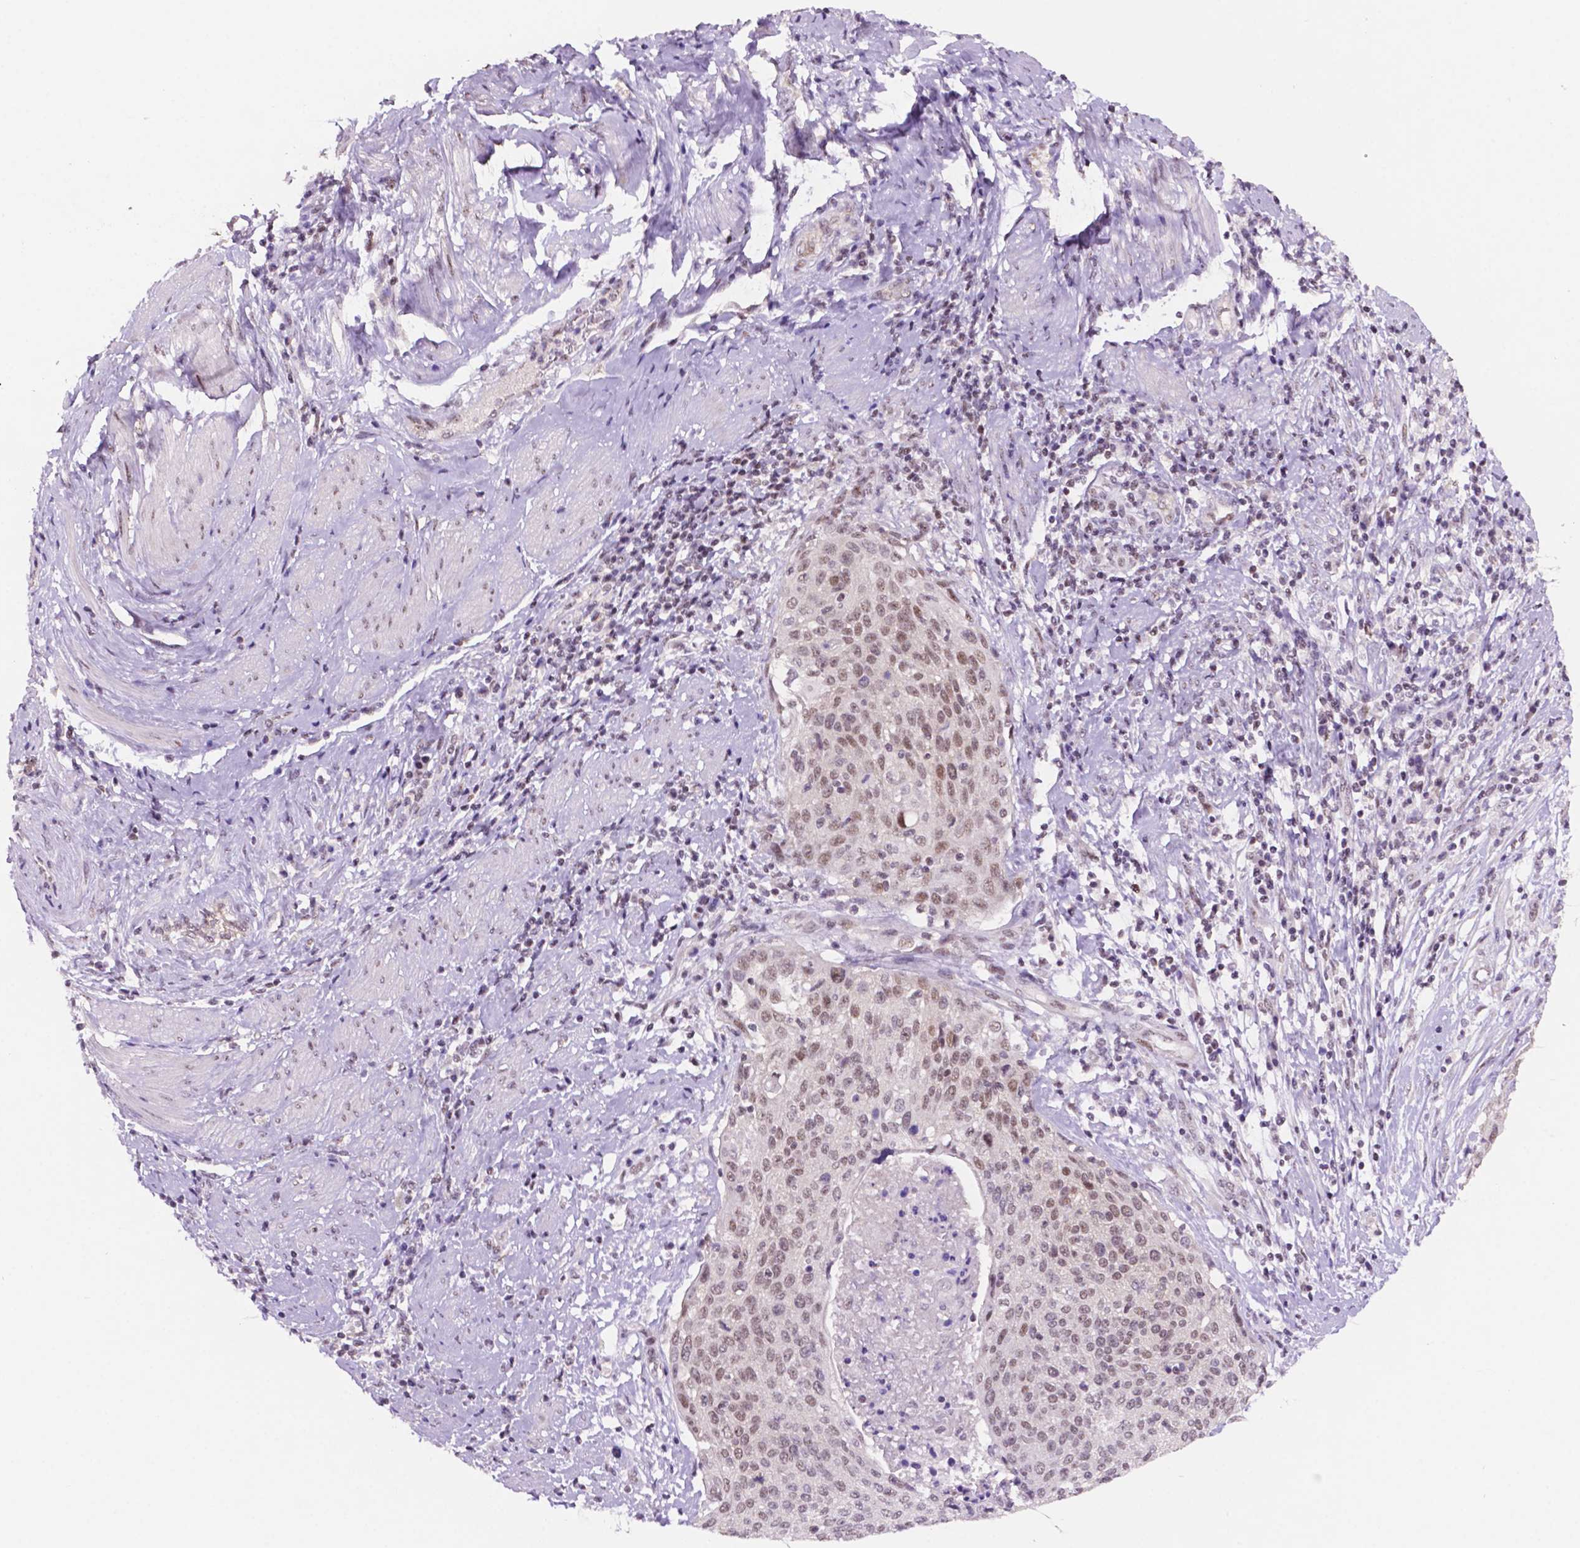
{"staining": {"intensity": "moderate", "quantity": "25%-75%", "location": "nuclear"}, "tissue": "cervical cancer", "cell_type": "Tumor cells", "image_type": "cancer", "snomed": [{"axis": "morphology", "description": "Squamous cell carcinoma, NOS"}, {"axis": "topography", "description": "Cervix"}], "caption": "Tumor cells show medium levels of moderate nuclear positivity in about 25%-75% of cells in human cervical cancer.", "gene": "NCOR1", "patient": {"sex": "female", "age": 31}}